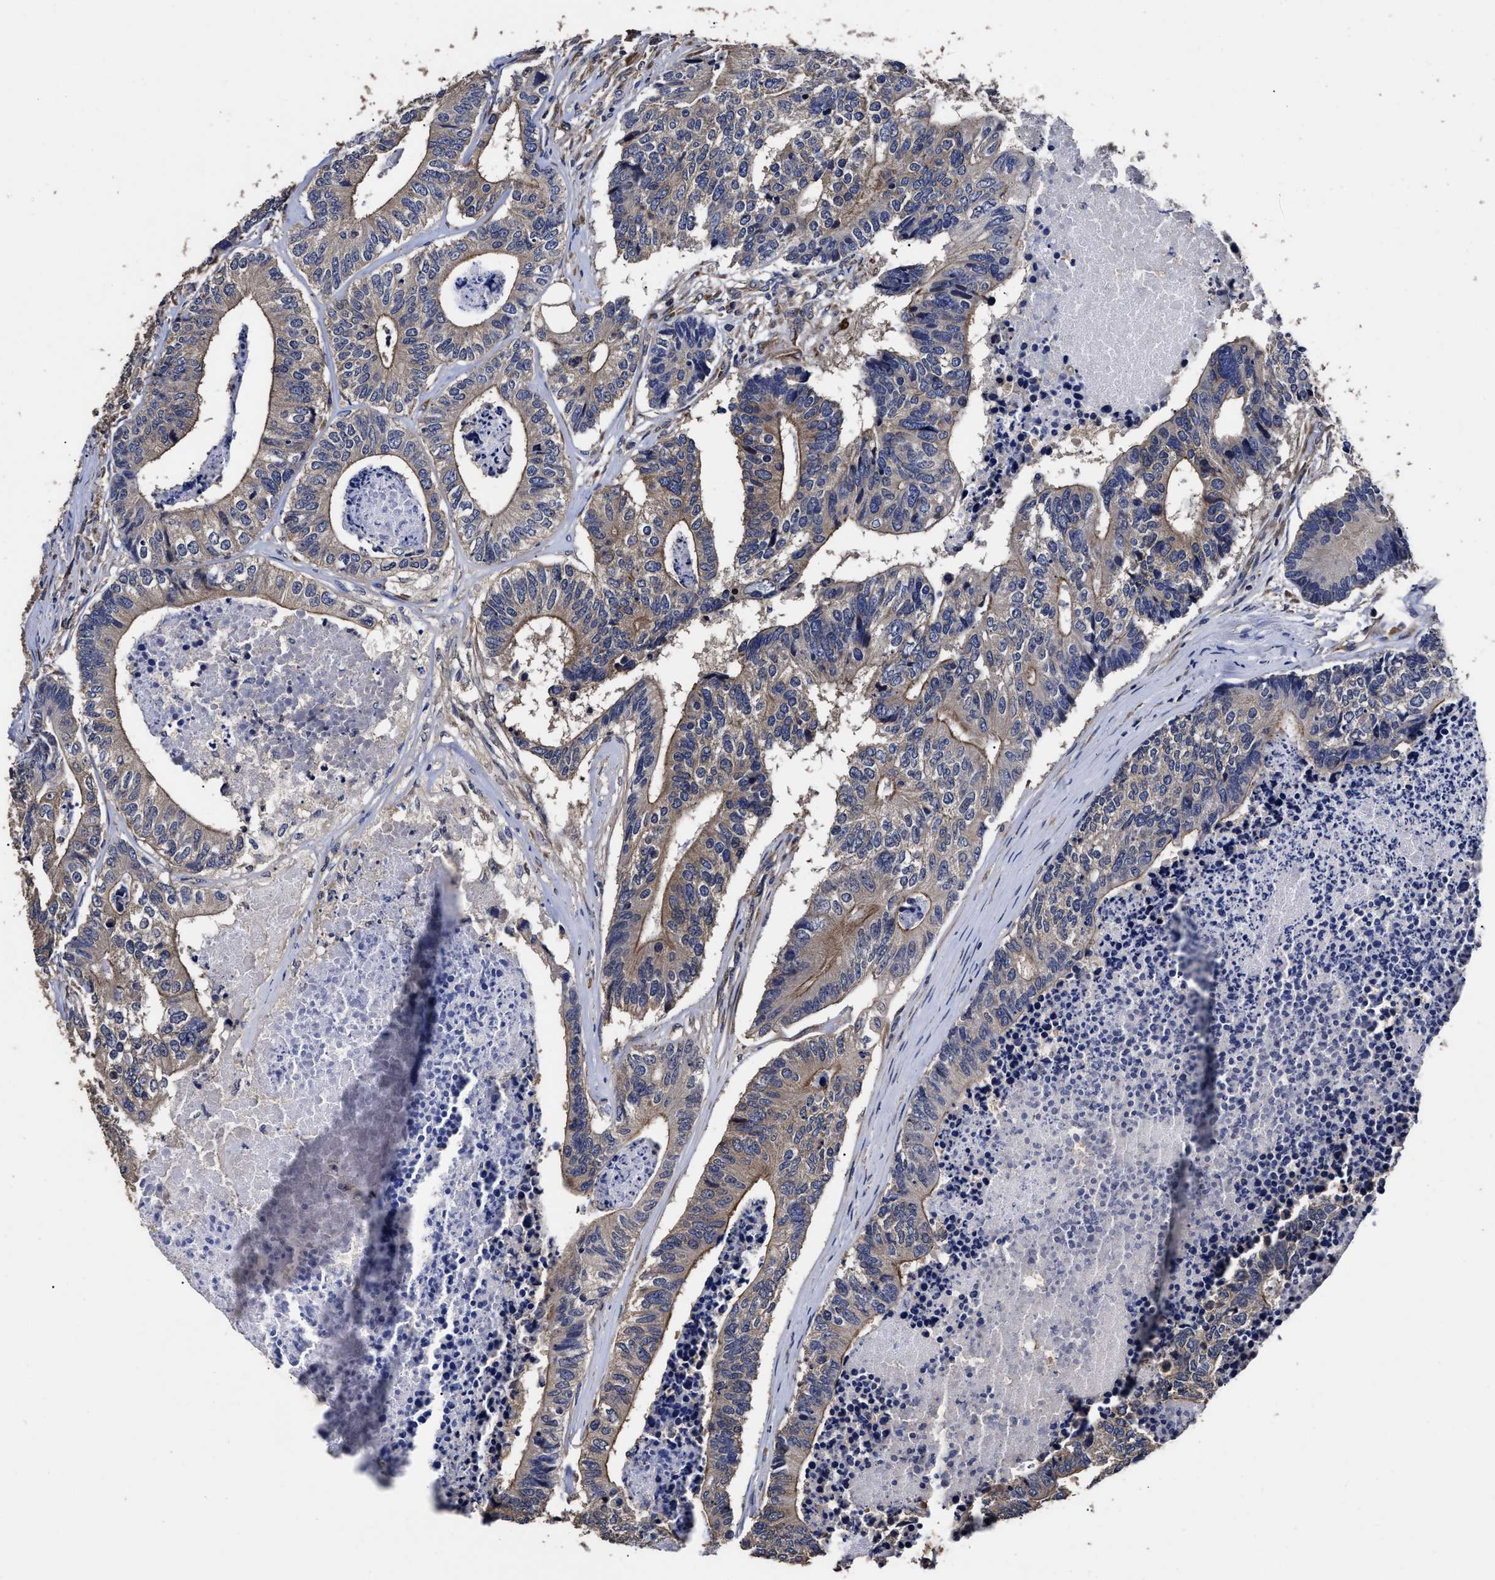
{"staining": {"intensity": "weak", "quantity": "25%-75%", "location": "cytoplasmic/membranous"}, "tissue": "colorectal cancer", "cell_type": "Tumor cells", "image_type": "cancer", "snomed": [{"axis": "morphology", "description": "Adenocarcinoma, NOS"}, {"axis": "topography", "description": "Colon"}], "caption": "Human colorectal cancer stained with a protein marker displays weak staining in tumor cells.", "gene": "AVEN", "patient": {"sex": "female", "age": 67}}